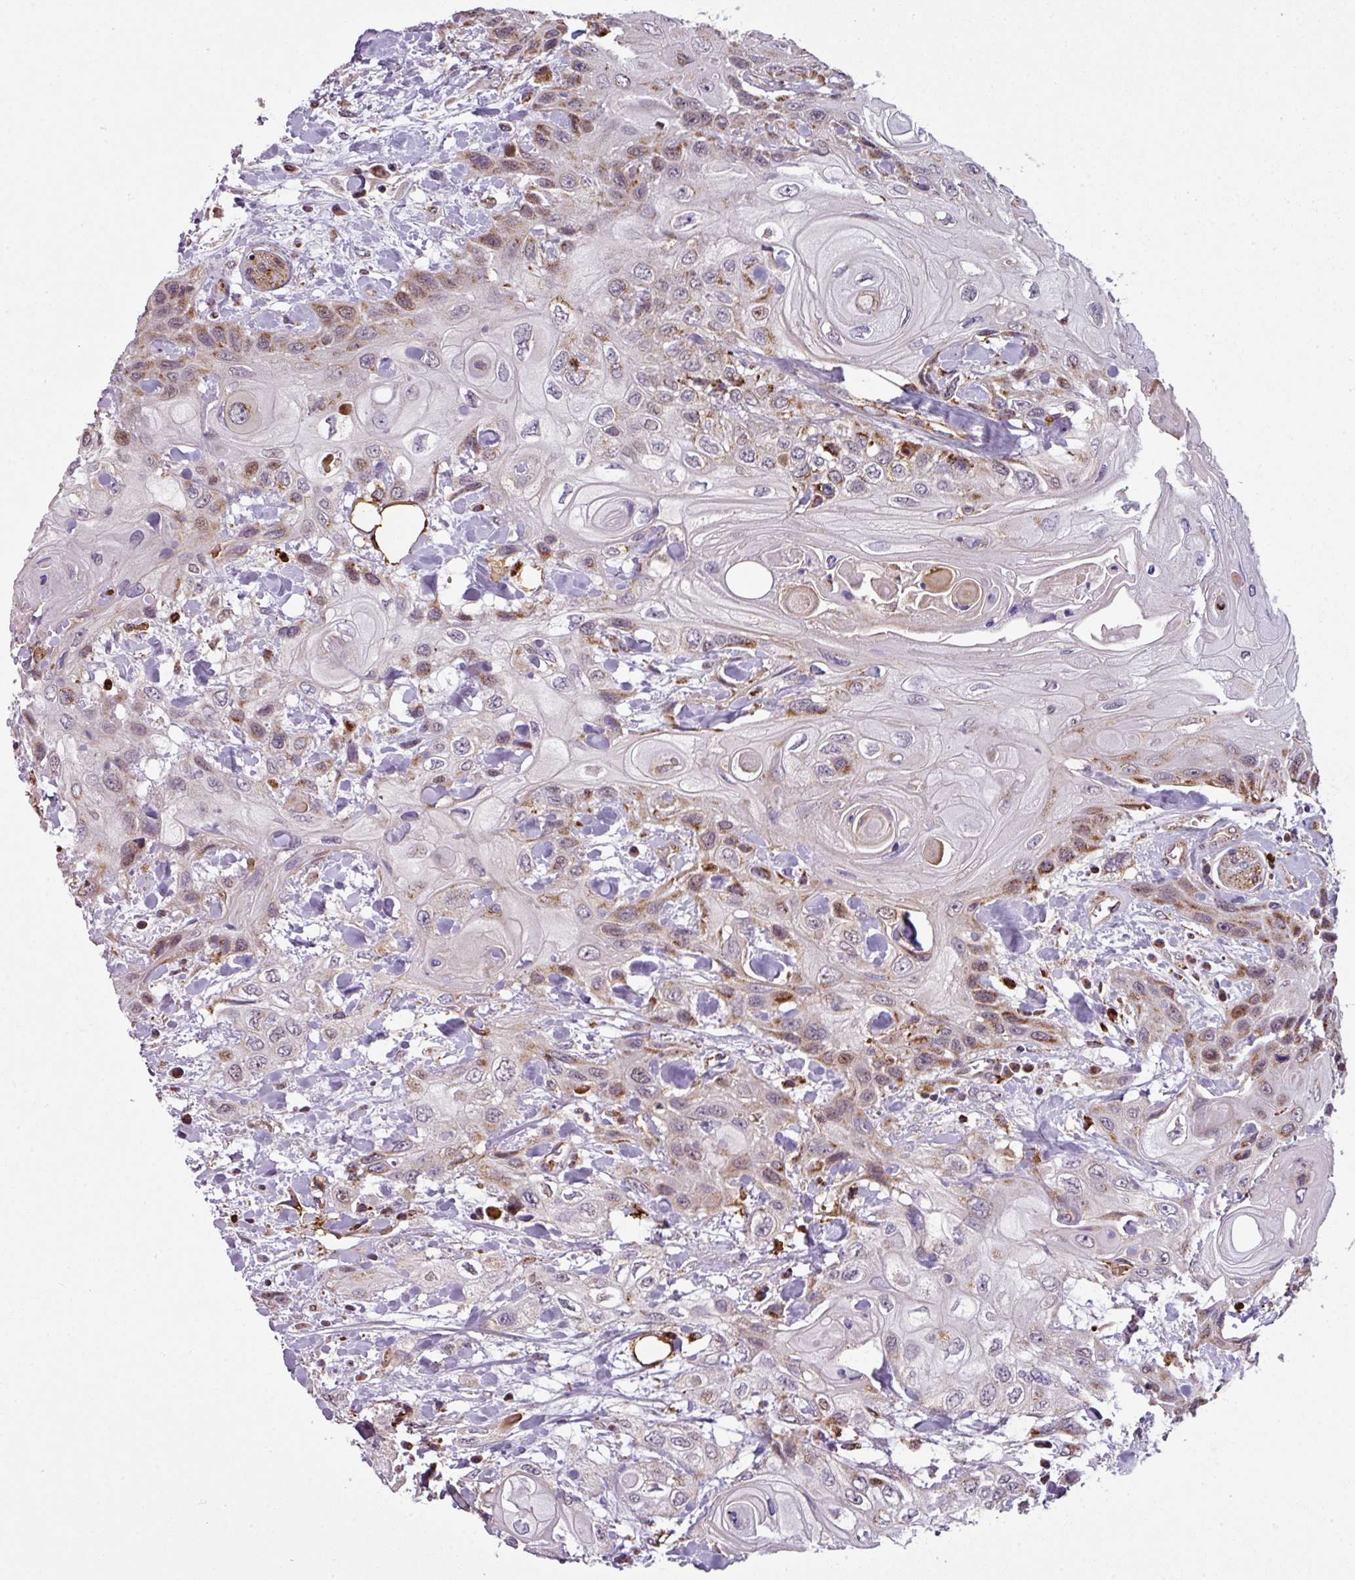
{"staining": {"intensity": "moderate", "quantity": "<25%", "location": "cytoplasmic/membranous,nuclear"}, "tissue": "head and neck cancer", "cell_type": "Tumor cells", "image_type": "cancer", "snomed": [{"axis": "morphology", "description": "Squamous cell carcinoma, NOS"}, {"axis": "topography", "description": "Head-Neck"}], "caption": "There is low levels of moderate cytoplasmic/membranous and nuclear expression in tumor cells of head and neck cancer (squamous cell carcinoma), as demonstrated by immunohistochemical staining (brown color).", "gene": "PRELID3B", "patient": {"sex": "female", "age": 43}}